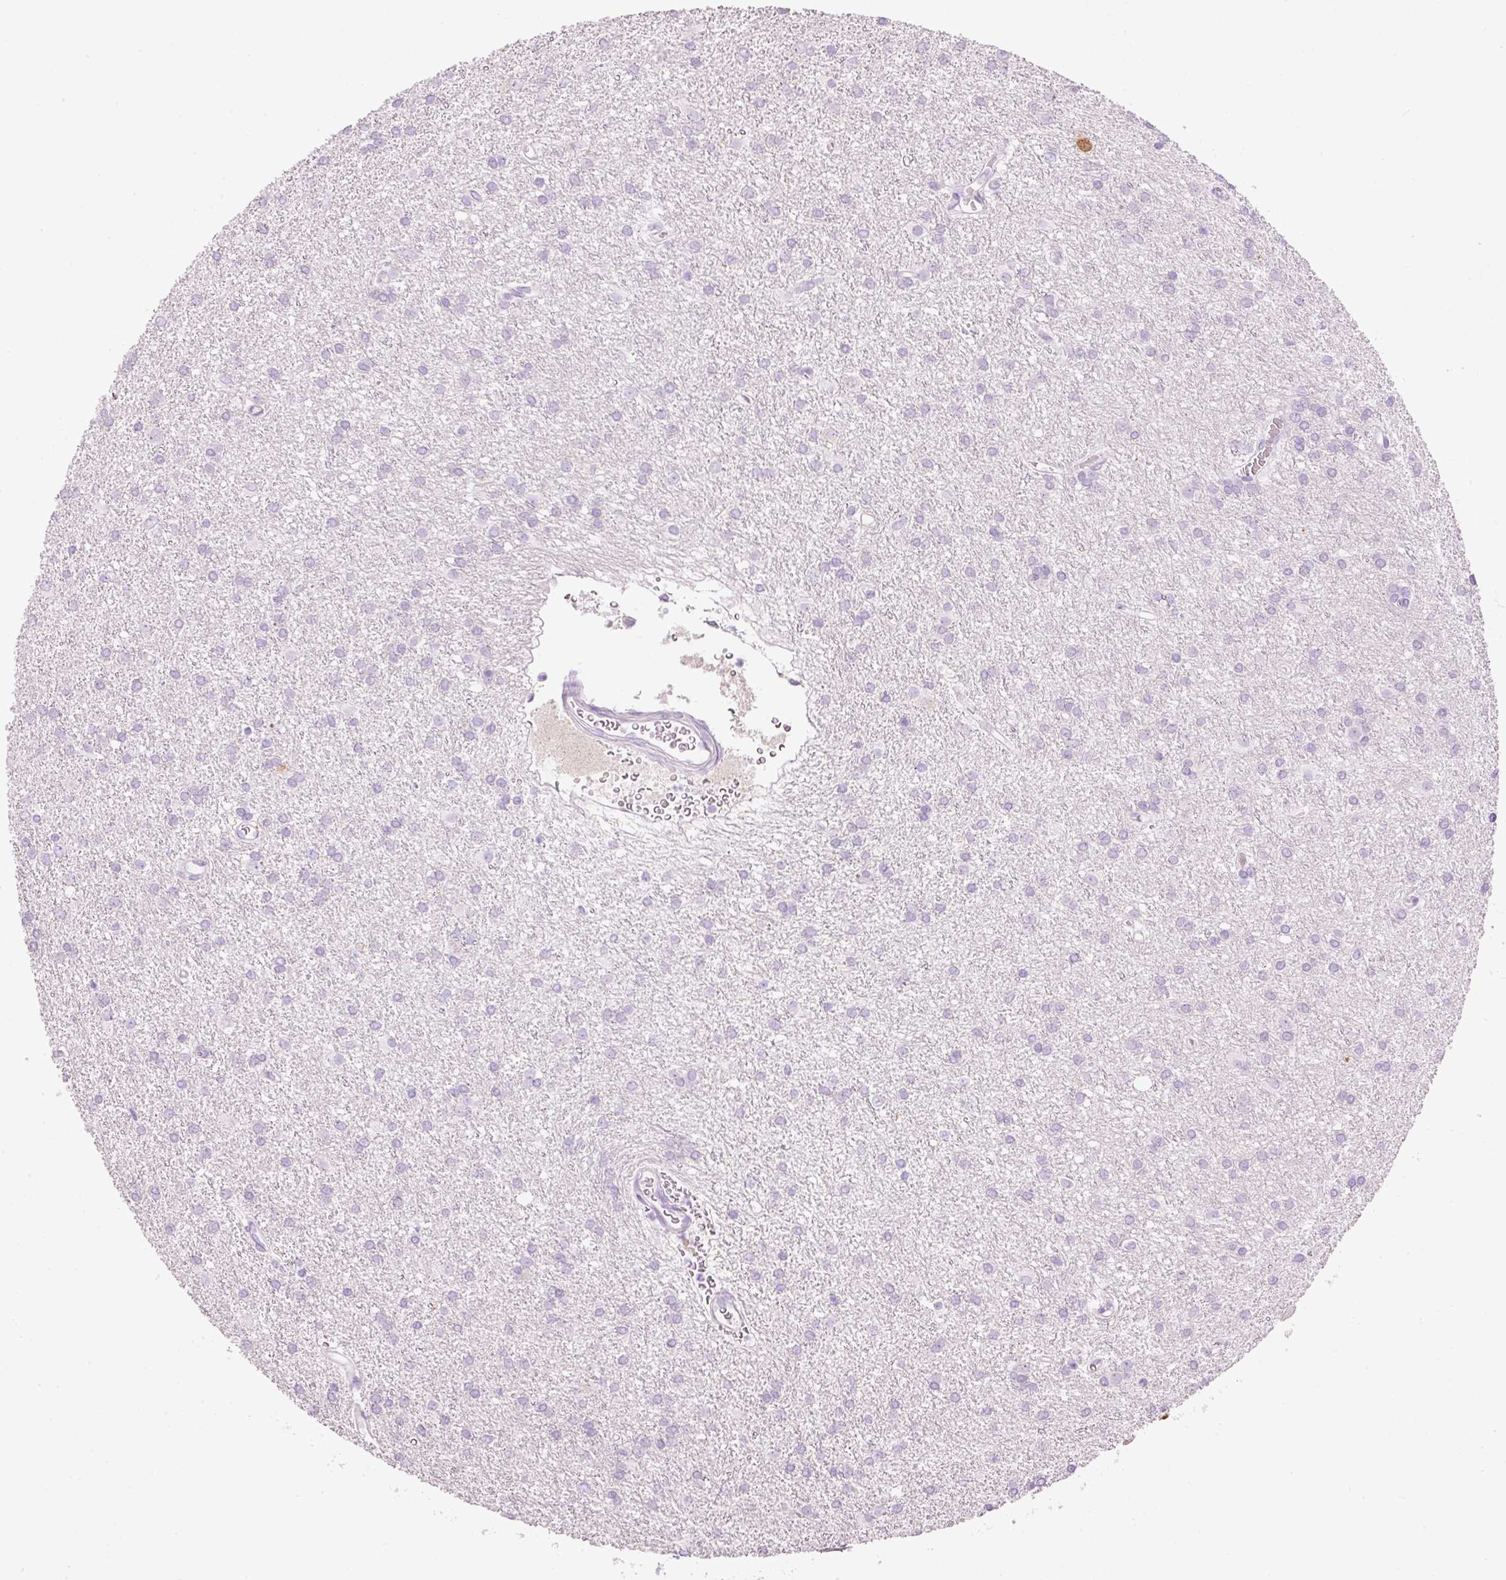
{"staining": {"intensity": "negative", "quantity": "none", "location": "none"}, "tissue": "glioma", "cell_type": "Tumor cells", "image_type": "cancer", "snomed": [{"axis": "morphology", "description": "Glioma, malignant, High grade"}, {"axis": "topography", "description": "Brain"}], "caption": "Malignant glioma (high-grade) was stained to show a protein in brown. There is no significant positivity in tumor cells. (Brightfield microscopy of DAB immunohistochemistry (IHC) at high magnification).", "gene": "CARD16", "patient": {"sex": "female", "age": 50}}